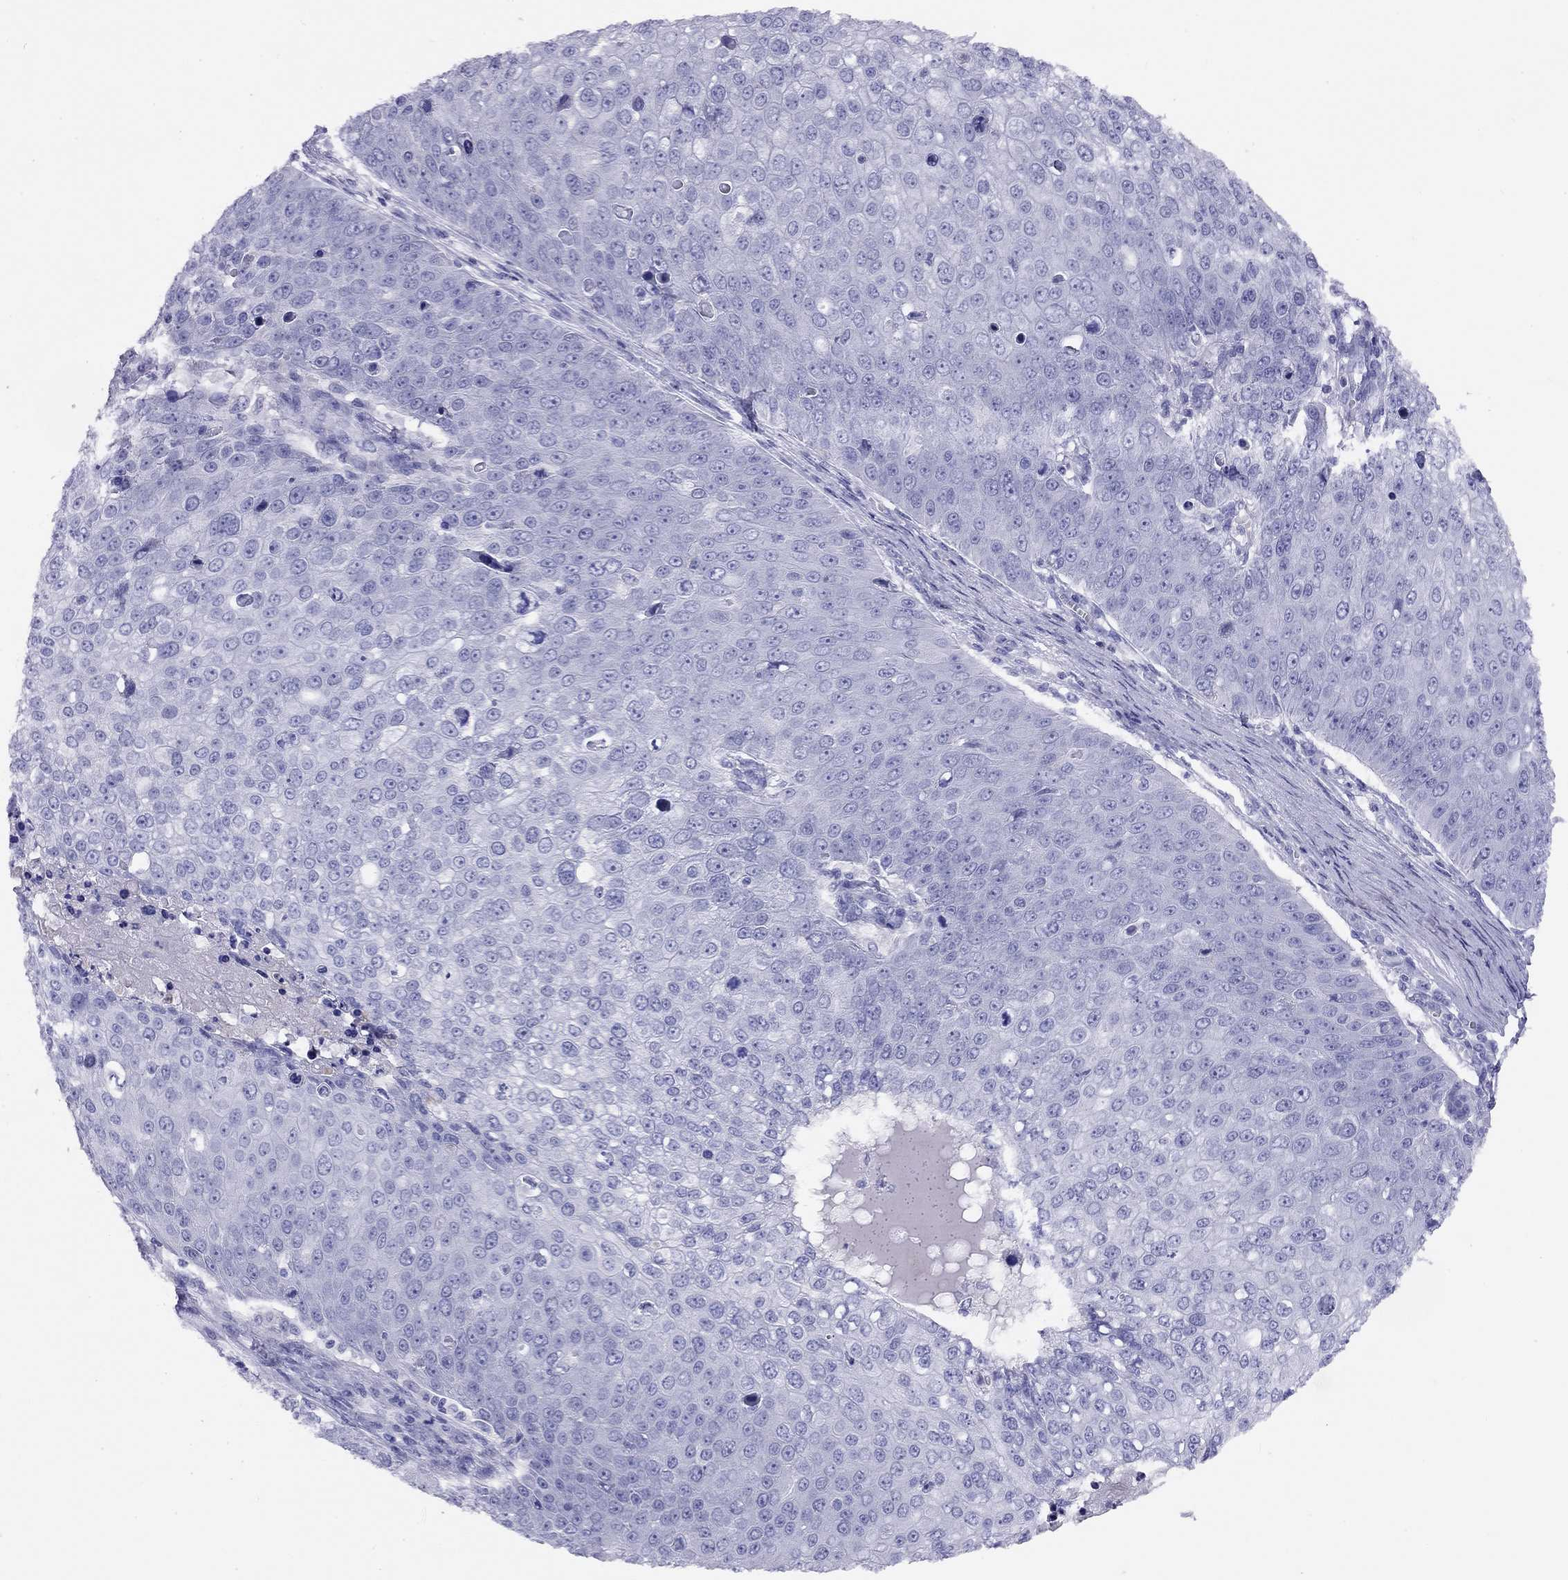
{"staining": {"intensity": "negative", "quantity": "none", "location": "none"}, "tissue": "skin cancer", "cell_type": "Tumor cells", "image_type": "cancer", "snomed": [{"axis": "morphology", "description": "Squamous cell carcinoma, NOS"}, {"axis": "topography", "description": "Skin"}], "caption": "IHC image of human skin squamous cell carcinoma stained for a protein (brown), which shows no staining in tumor cells.", "gene": "LRIT2", "patient": {"sex": "male", "age": 71}}